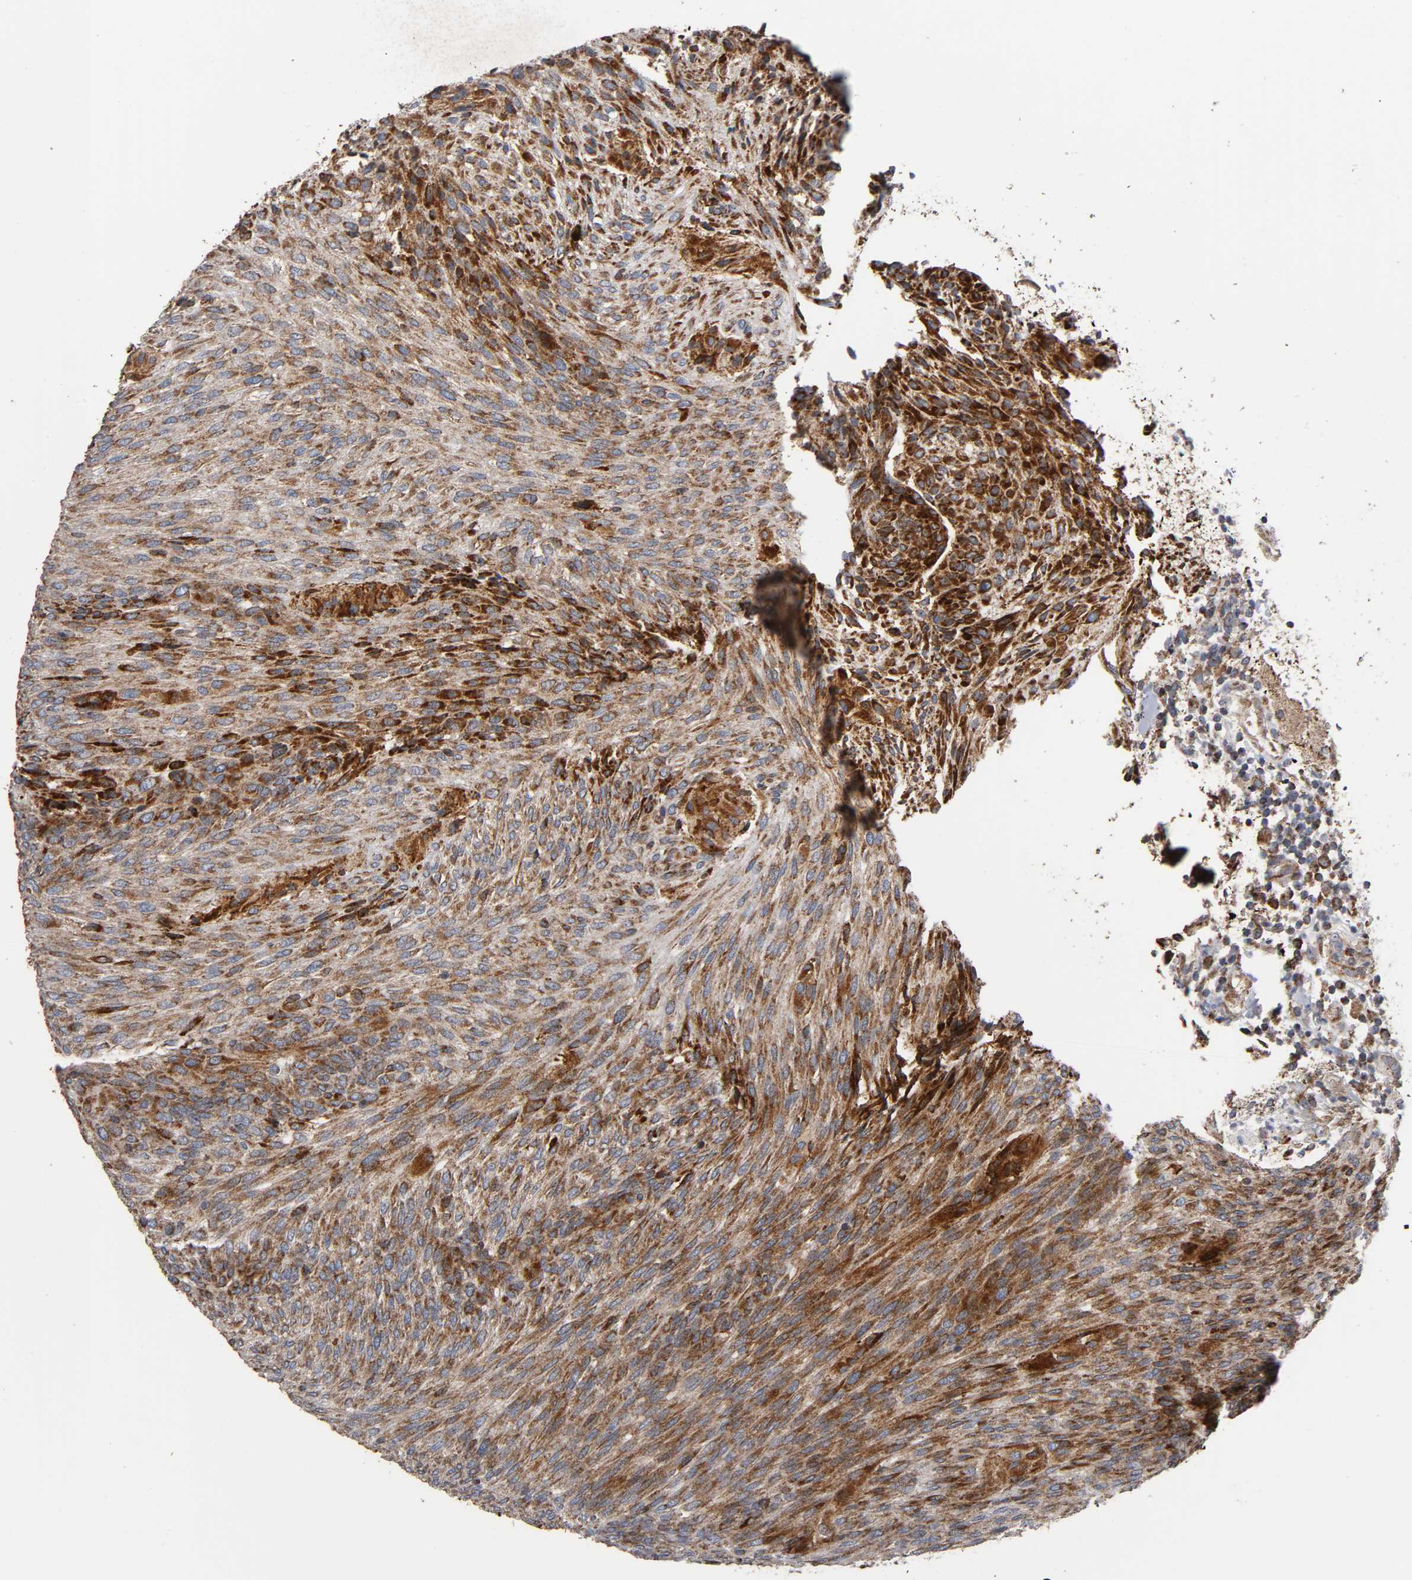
{"staining": {"intensity": "strong", "quantity": "25%-75%", "location": "cytoplasmic/membranous"}, "tissue": "glioma", "cell_type": "Tumor cells", "image_type": "cancer", "snomed": [{"axis": "morphology", "description": "Glioma, malignant, High grade"}, {"axis": "topography", "description": "Cerebral cortex"}], "caption": "Brown immunohistochemical staining in human glioma displays strong cytoplasmic/membranous positivity in approximately 25%-75% of tumor cells.", "gene": "MAP3K1", "patient": {"sex": "female", "age": 55}}